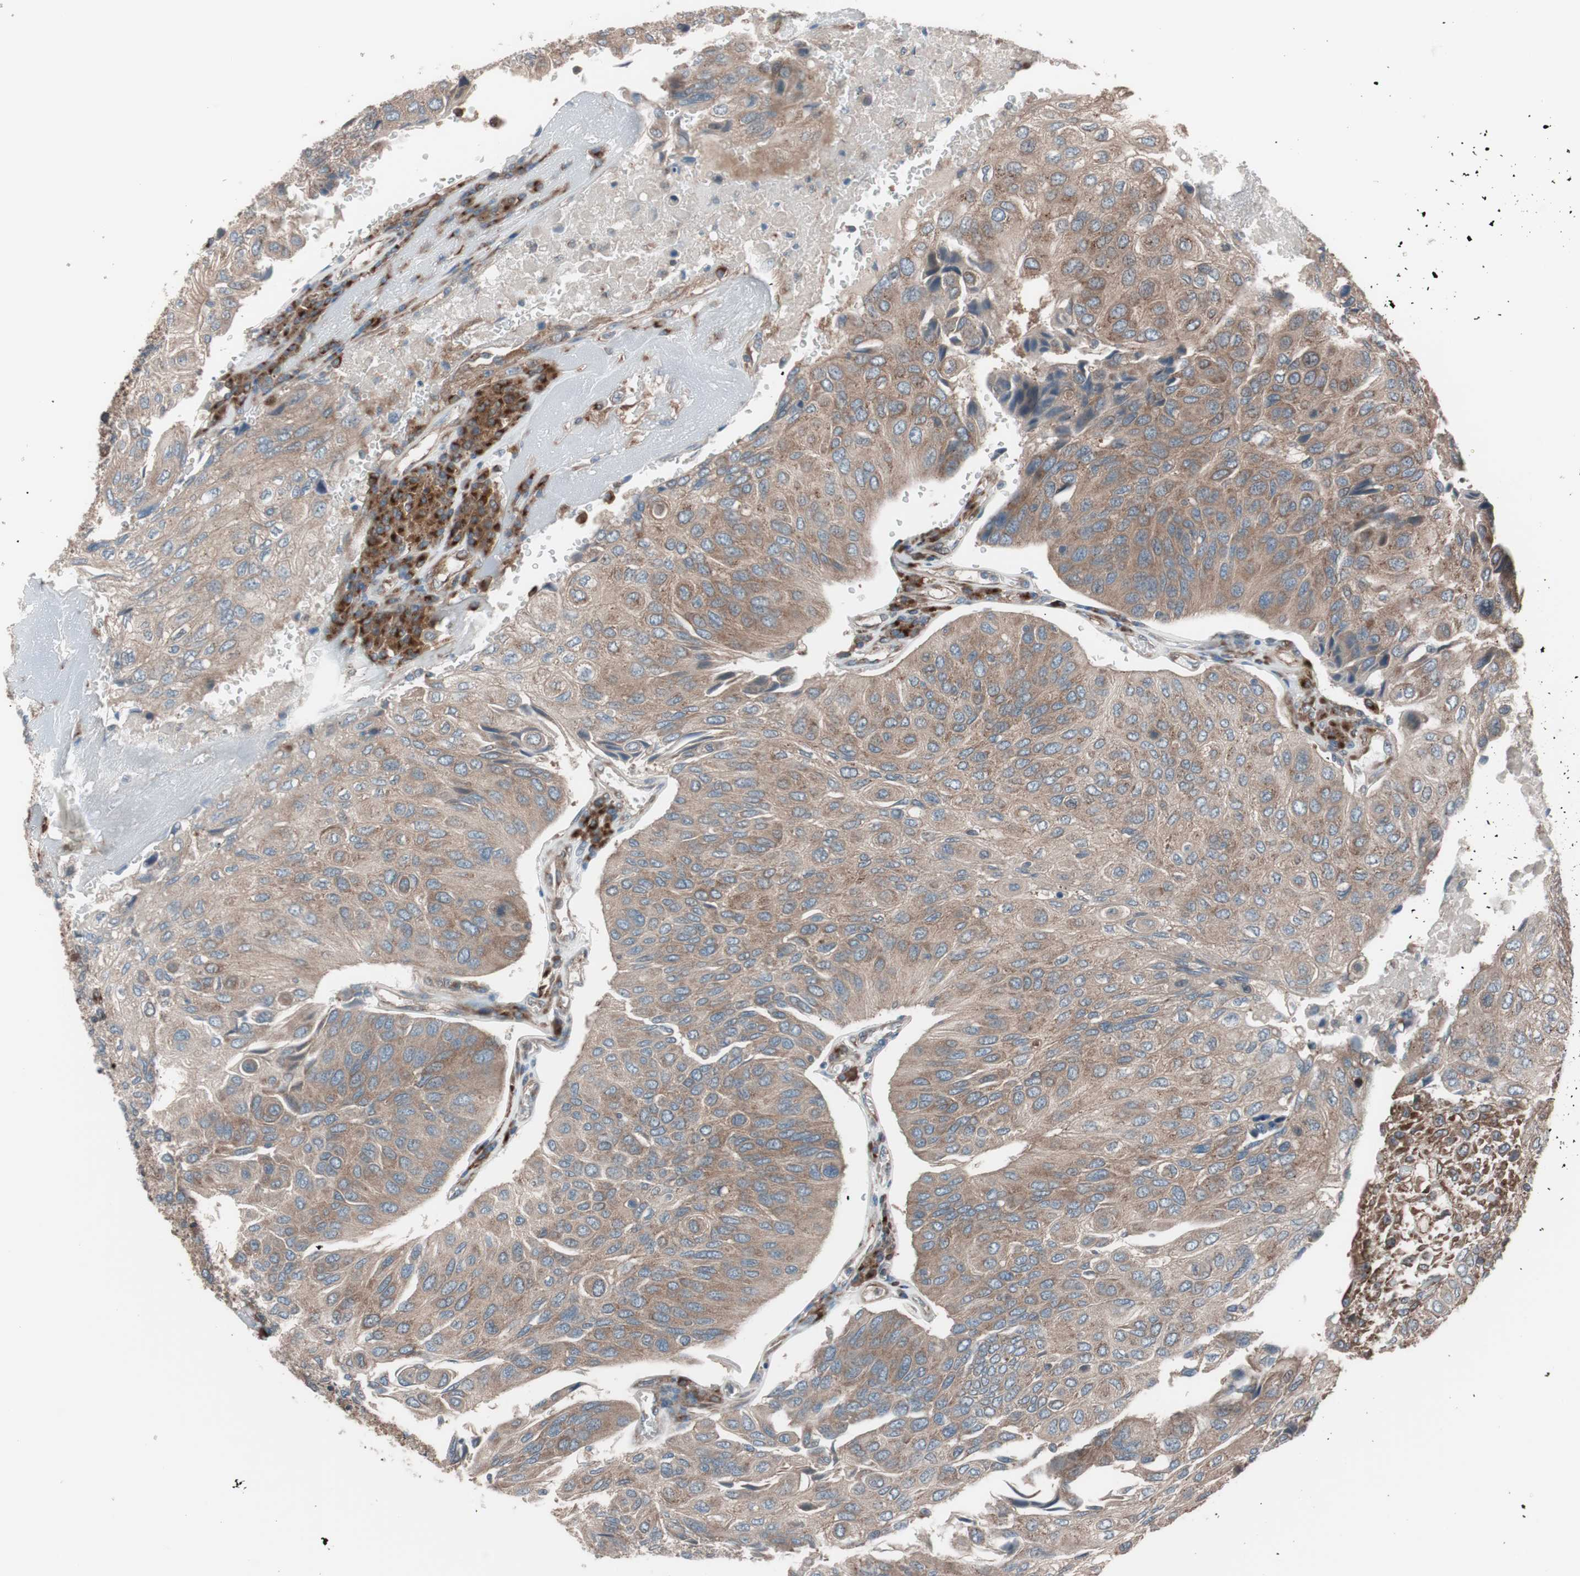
{"staining": {"intensity": "moderate", "quantity": ">75%", "location": "cytoplasmic/membranous"}, "tissue": "urothelial cancer", "cell_type": "Tumor cells", "image_type": "cancer", "snomed": [{"axis": "morphology", "description": "Urothelial carcinoma, High grade"}, {"axis": "topography", "description": "Urinary bladder"}], "caption": "IHC (DAB) staining of urothelial cancer exhibits moderate cytoplasmic/membranous protein positivity in about >75% of tumor cells.", "gene": "SEC31A", "patient": {"sex": "male", "age": 66}}